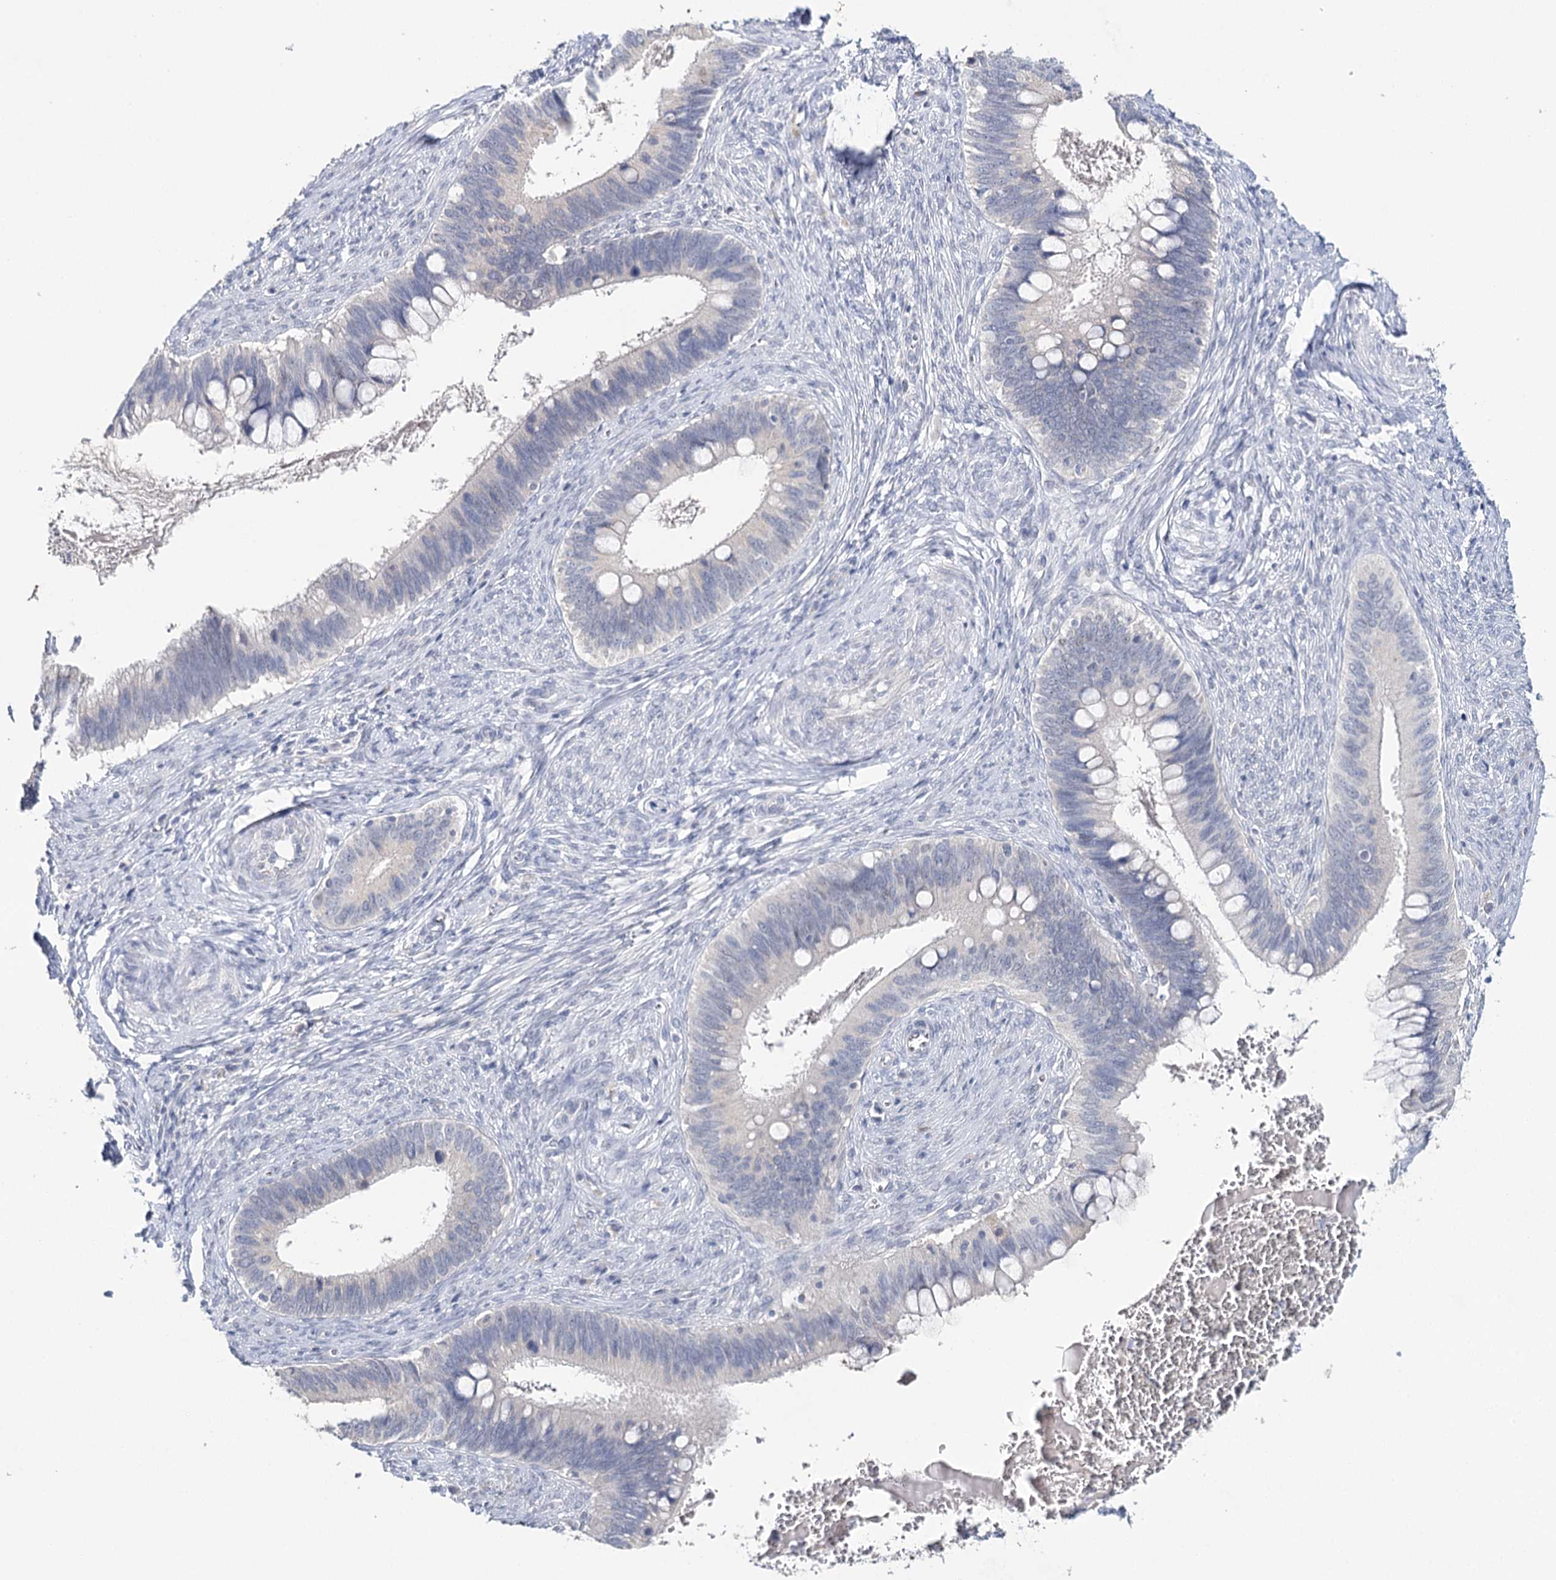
{"staining": {"intensity": "negative", "quantity": "none", "location": "none"}, "tissue": "cervical cancer", "cell_type": "Tumor cells", "image_type": "cancer", "snomed": [{"axis": "morphology", "description": "Adenocarcinoma, NOS"}, {"axis": "topography", "description": "Cervix"}], "caption": "High magnification brightfield microscopy of cervical cancer (adenocarcinoma) stained with DAB (3,3'-diaminobenzidine) (brown) and counterstained with hematoxylin (blue): tumor cells show no significant staining.", "gene": "TP53", "patient": {"sex": "female", "age": 42}}